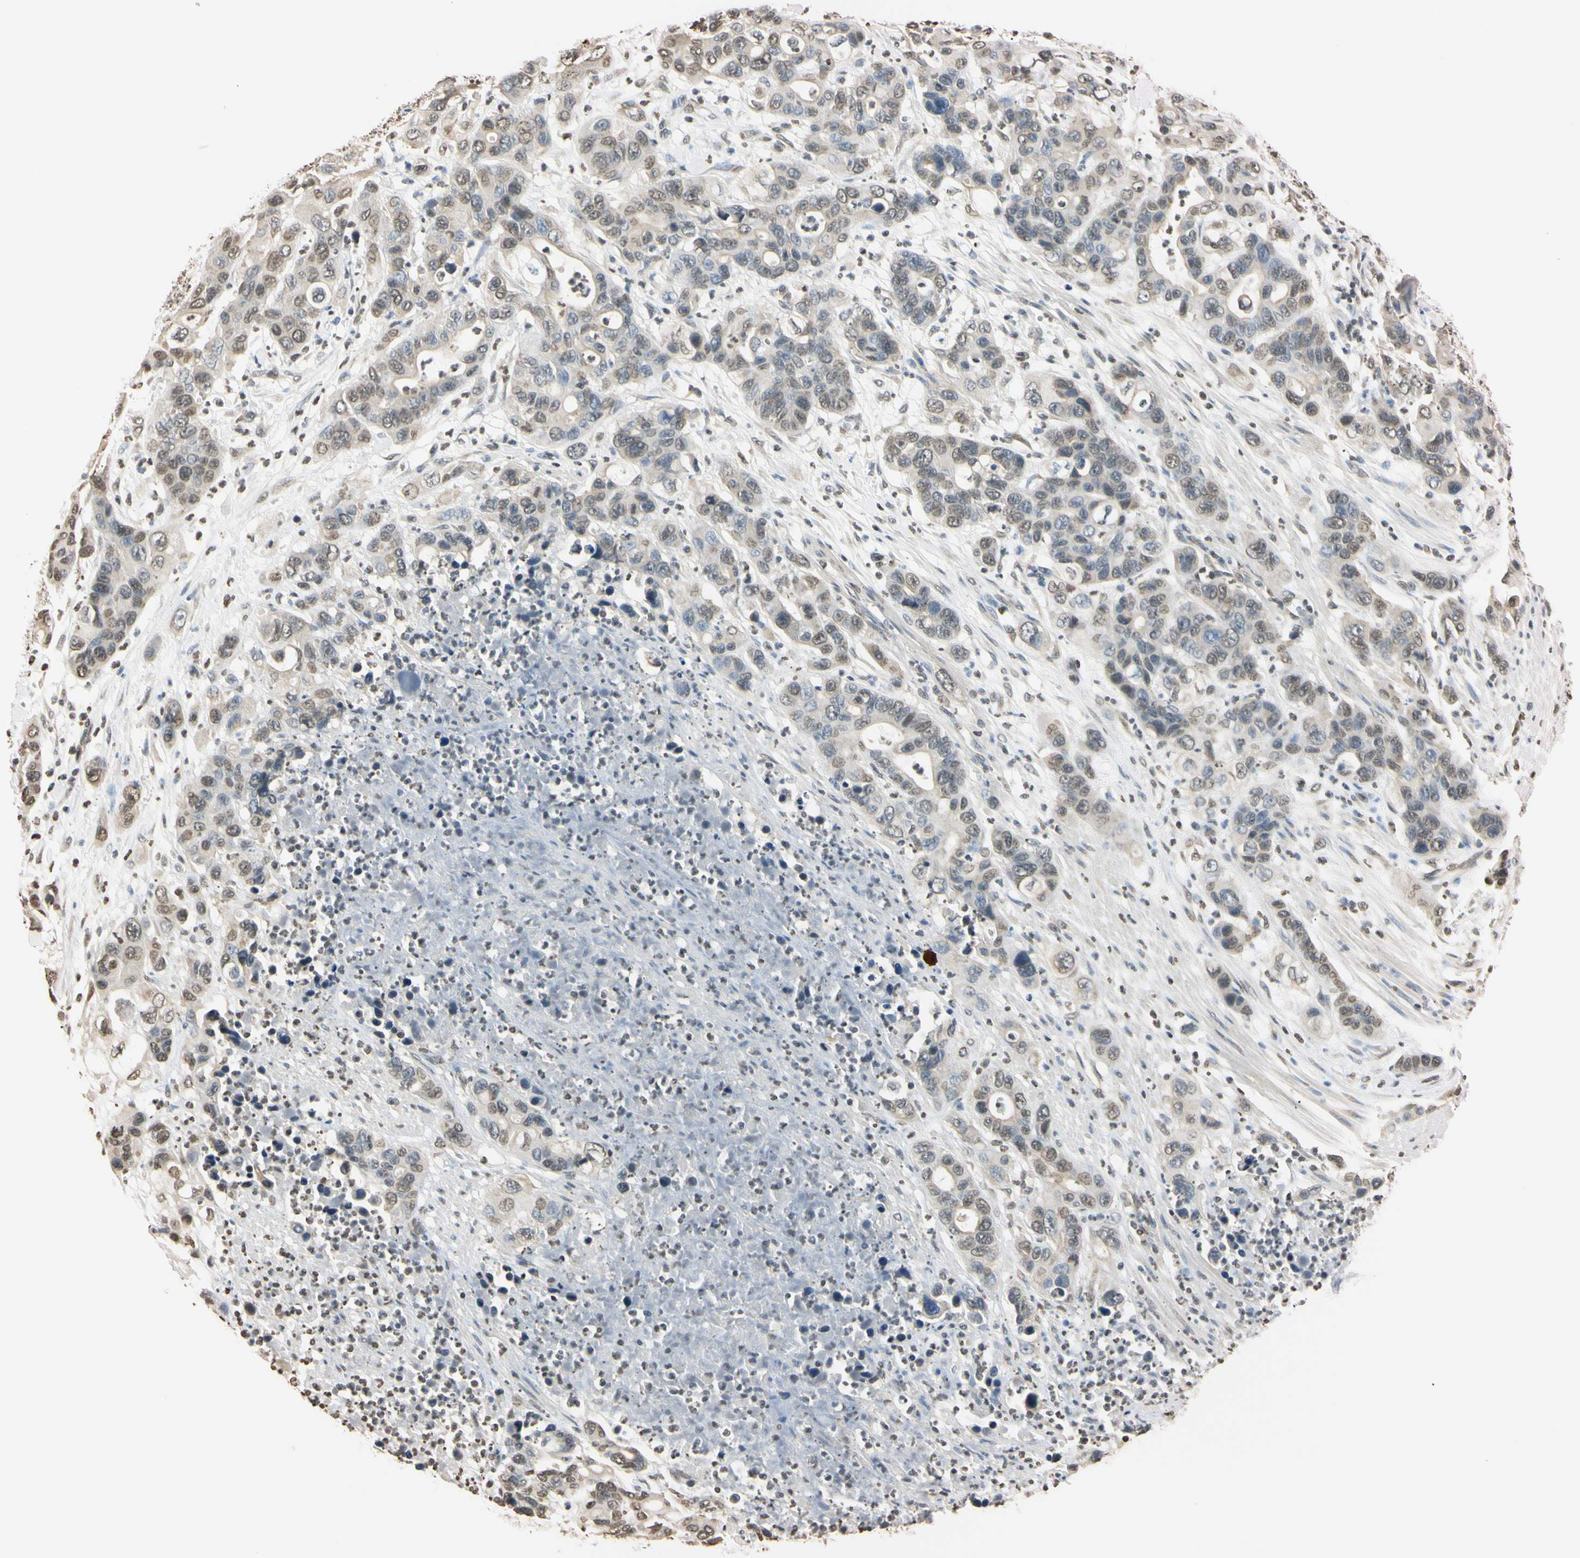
{"staining": {"intensity": "weak", "quantity": "25%-75%", "location": "cytoplasmic/membranous,nuclear"}, "tissue": "pancreatic cancer", "cell_type": "Tumor cells", "image_type": "cancer", "snomed": [{"axis": "morphology", "description": "Adenocarcinoma, NOS"}, {"axis": "topography", "description": "Pancreas"}], "caption": "Protein staining of adenocarcinoma (pancreatic) tissue exhibits weak cytoplasmic/membranous and nuclear staining in about 25%-75% of tumor cells. (DAB (3,3'-diaminobenzidine) IHC, brown staining for protein, blue staining for nuclei).", "gene": "CDC45", "patient": {"sex": "female", "age": 71}}